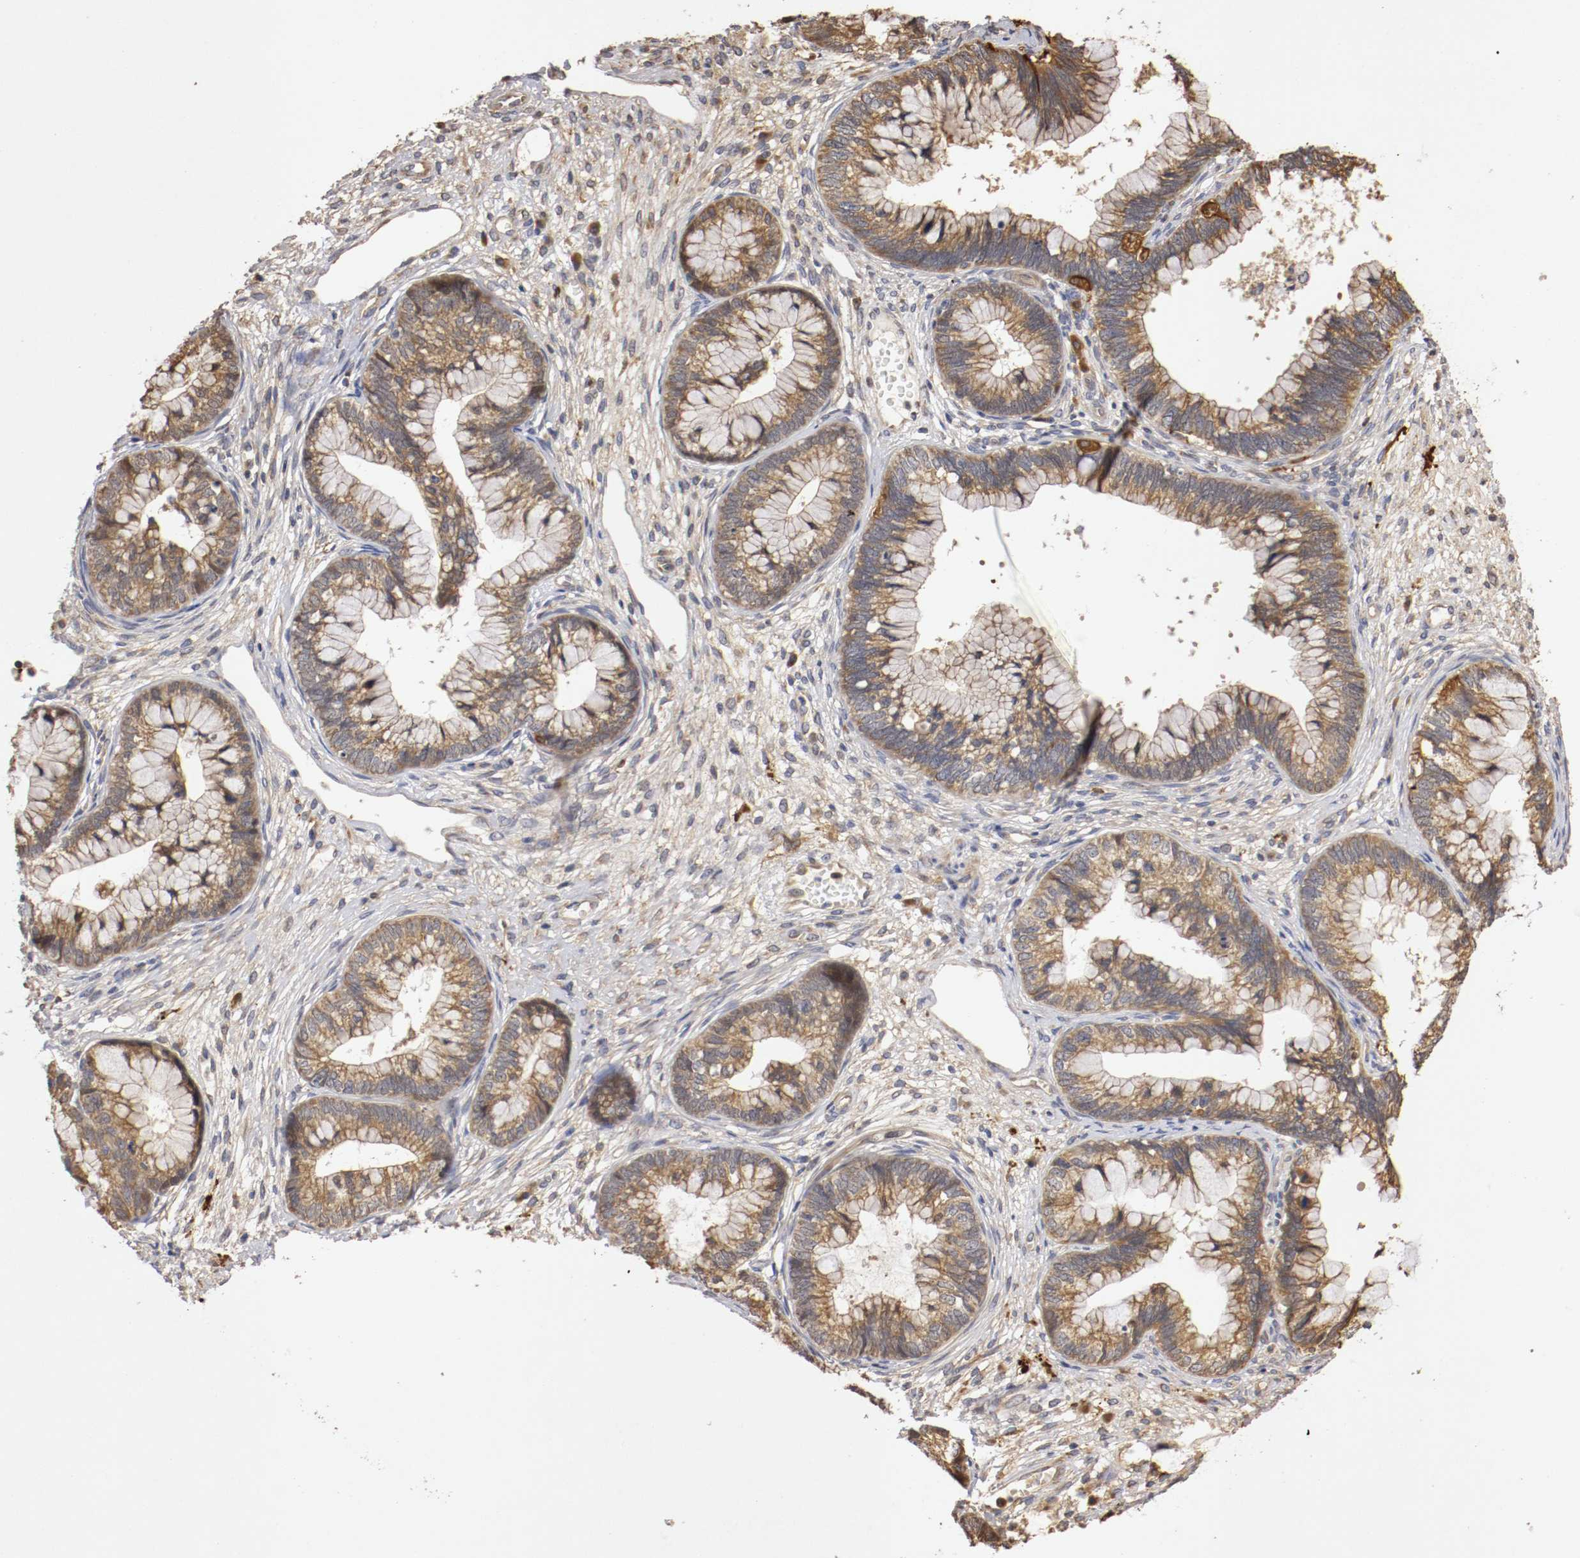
{"staining": {"intensity": "strong", "quantity": ">75%", "location": "cytoplasmic/membranous"}, "tissue": "cervical cancer", "cell_type": "Tumor cells", "image_type": "cancer", "snomed": [{"axis": "morphology", "description": "Adenocarcinoma, NOS"}, {"axis": "topography", "description": "Cervix"}], "caption": "Cervical adenocarcinoma was stained to show a protein in brown. There is high levels of strong cytoplasmic/membranous staining in approximately >75% of tumor cells.", "gene": "VEZT", "patient": {"sex": "female", "age": 44}}